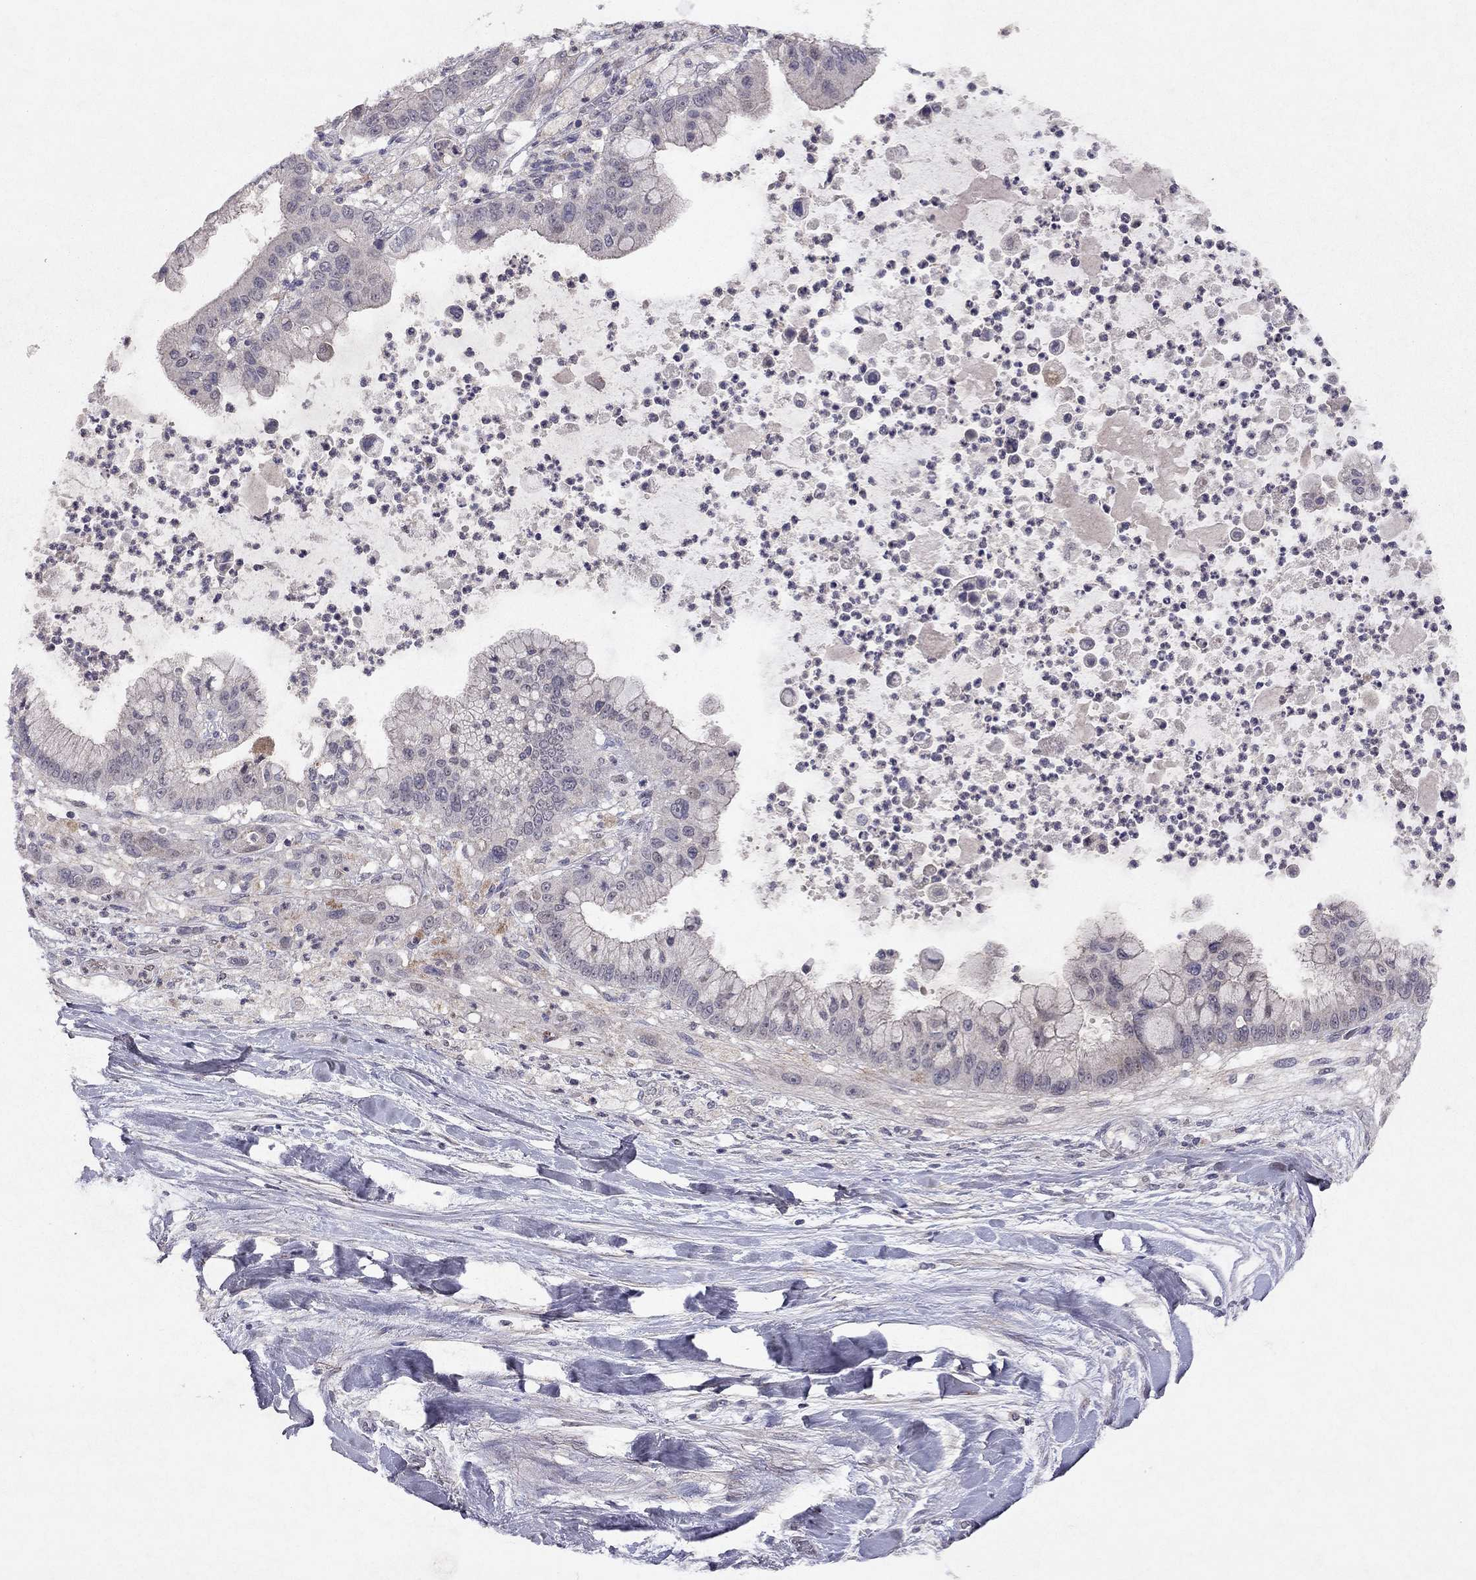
{"staining": {"intensity": "negative", "quantity": "none", "location": "none"}, "tissue": "liver cancer", "cell_type": "Tumor cells", "image_type": "cancer", "snomed": [{"axis": "morphology", "description": "Cholangiocarcinoma"}, {"axis": "topography", "description": "Liver"}], "caption": "The photomicrograph displays no significant expression in tumor cells of liver cholangiocarcinoma.", "gene": "ESR2", "patient": {"sex": "female", "age": 54}}